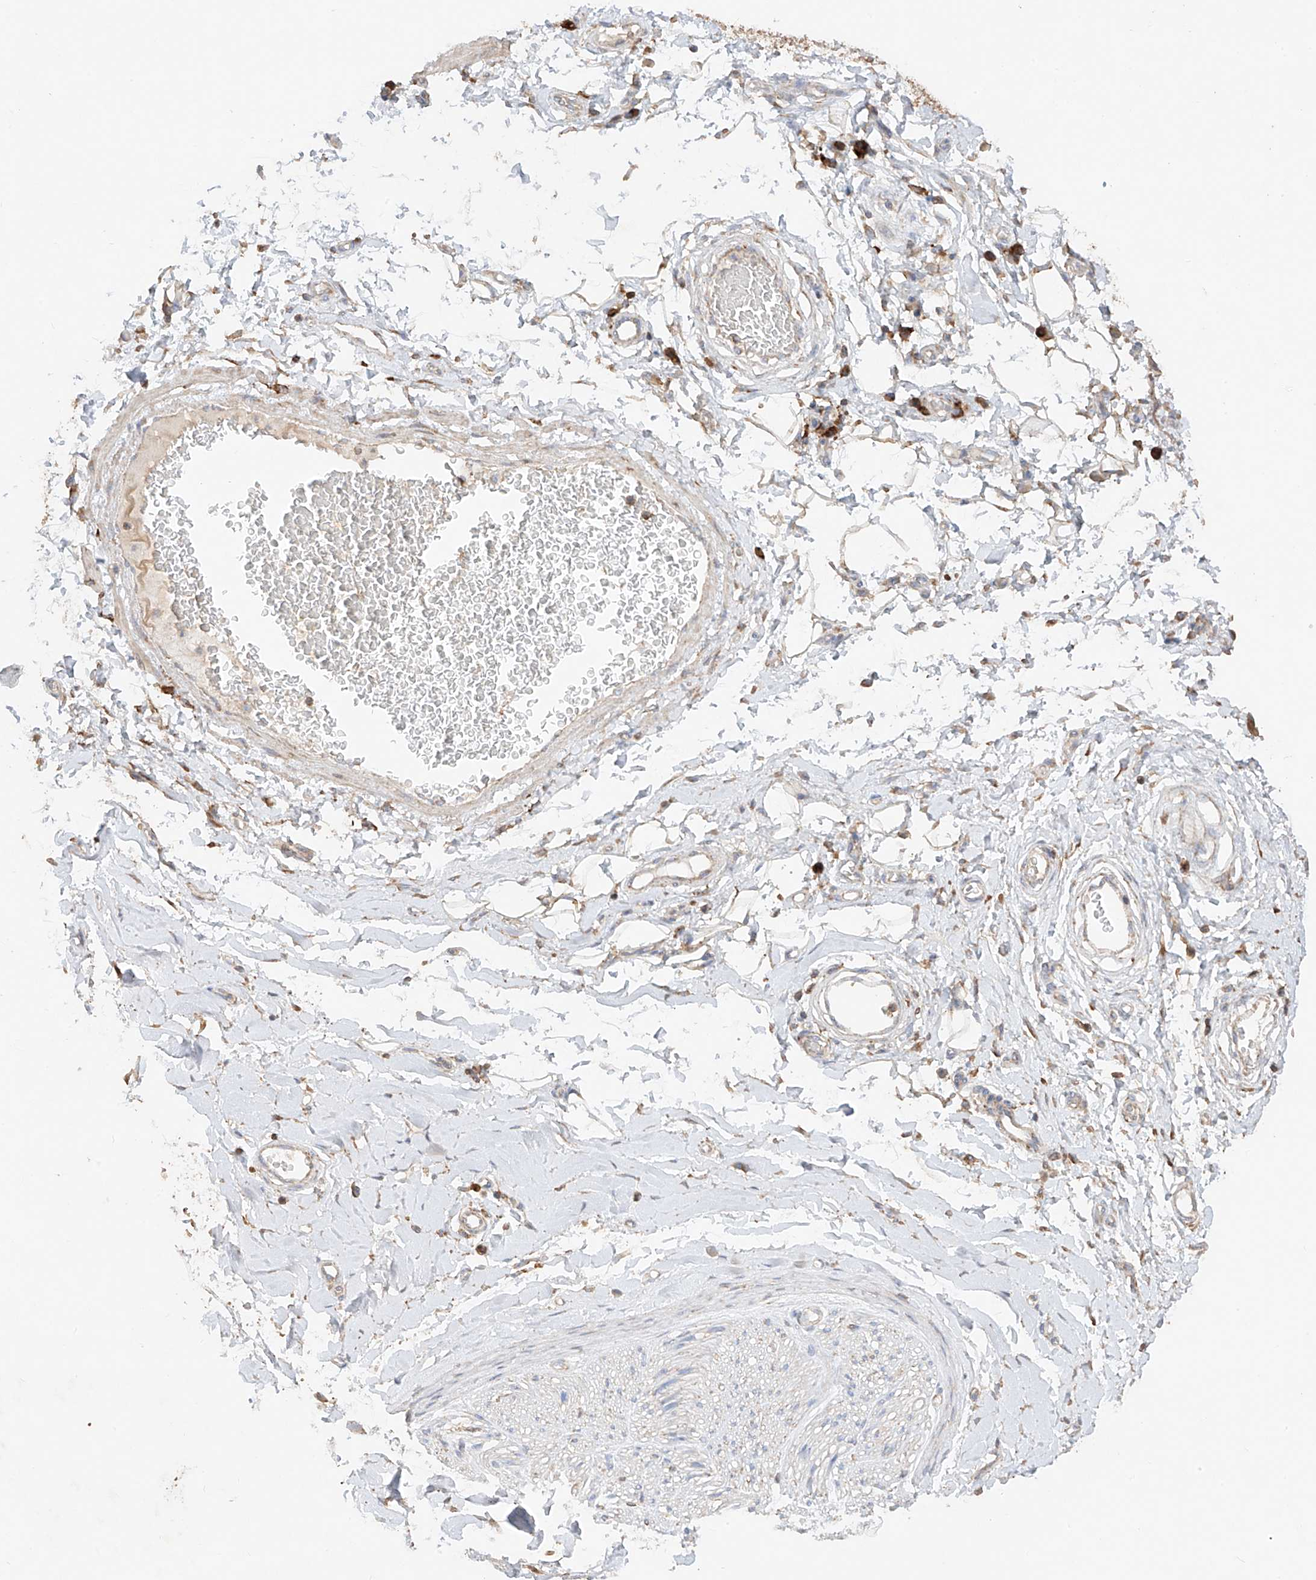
{"staining": {"intensity": "moderate", "quantity": ">75%", "location": "cytoplasmic/membranous"}, "tissue": "adipose tissue", "cell_type": "Adipocytes", "image_type": "normal", "snomed": [{"axis": "morphology", "description": "Normal tissue, NOS"}, {"axis": "morphology", "description": "Adenocarcinoma, NOS"}, {"axis": "topography", "description": "Stomach, upper"}, {"axis": "topography", "description": "Peripheral nerve tissue"}], "caption": "The micrograph shows immunohistochemical staining of unremarkable adipose tissue. There is moderate cytoplasmic/membranous expression is present in about >75% of adipocytes. (DAB (3,3'-diaminobenzidine) IHC, brown staining for protein, blue staining for nuclei).", "gene": "COLGALT2", "patient": {"sex": "male", "age": 62}}